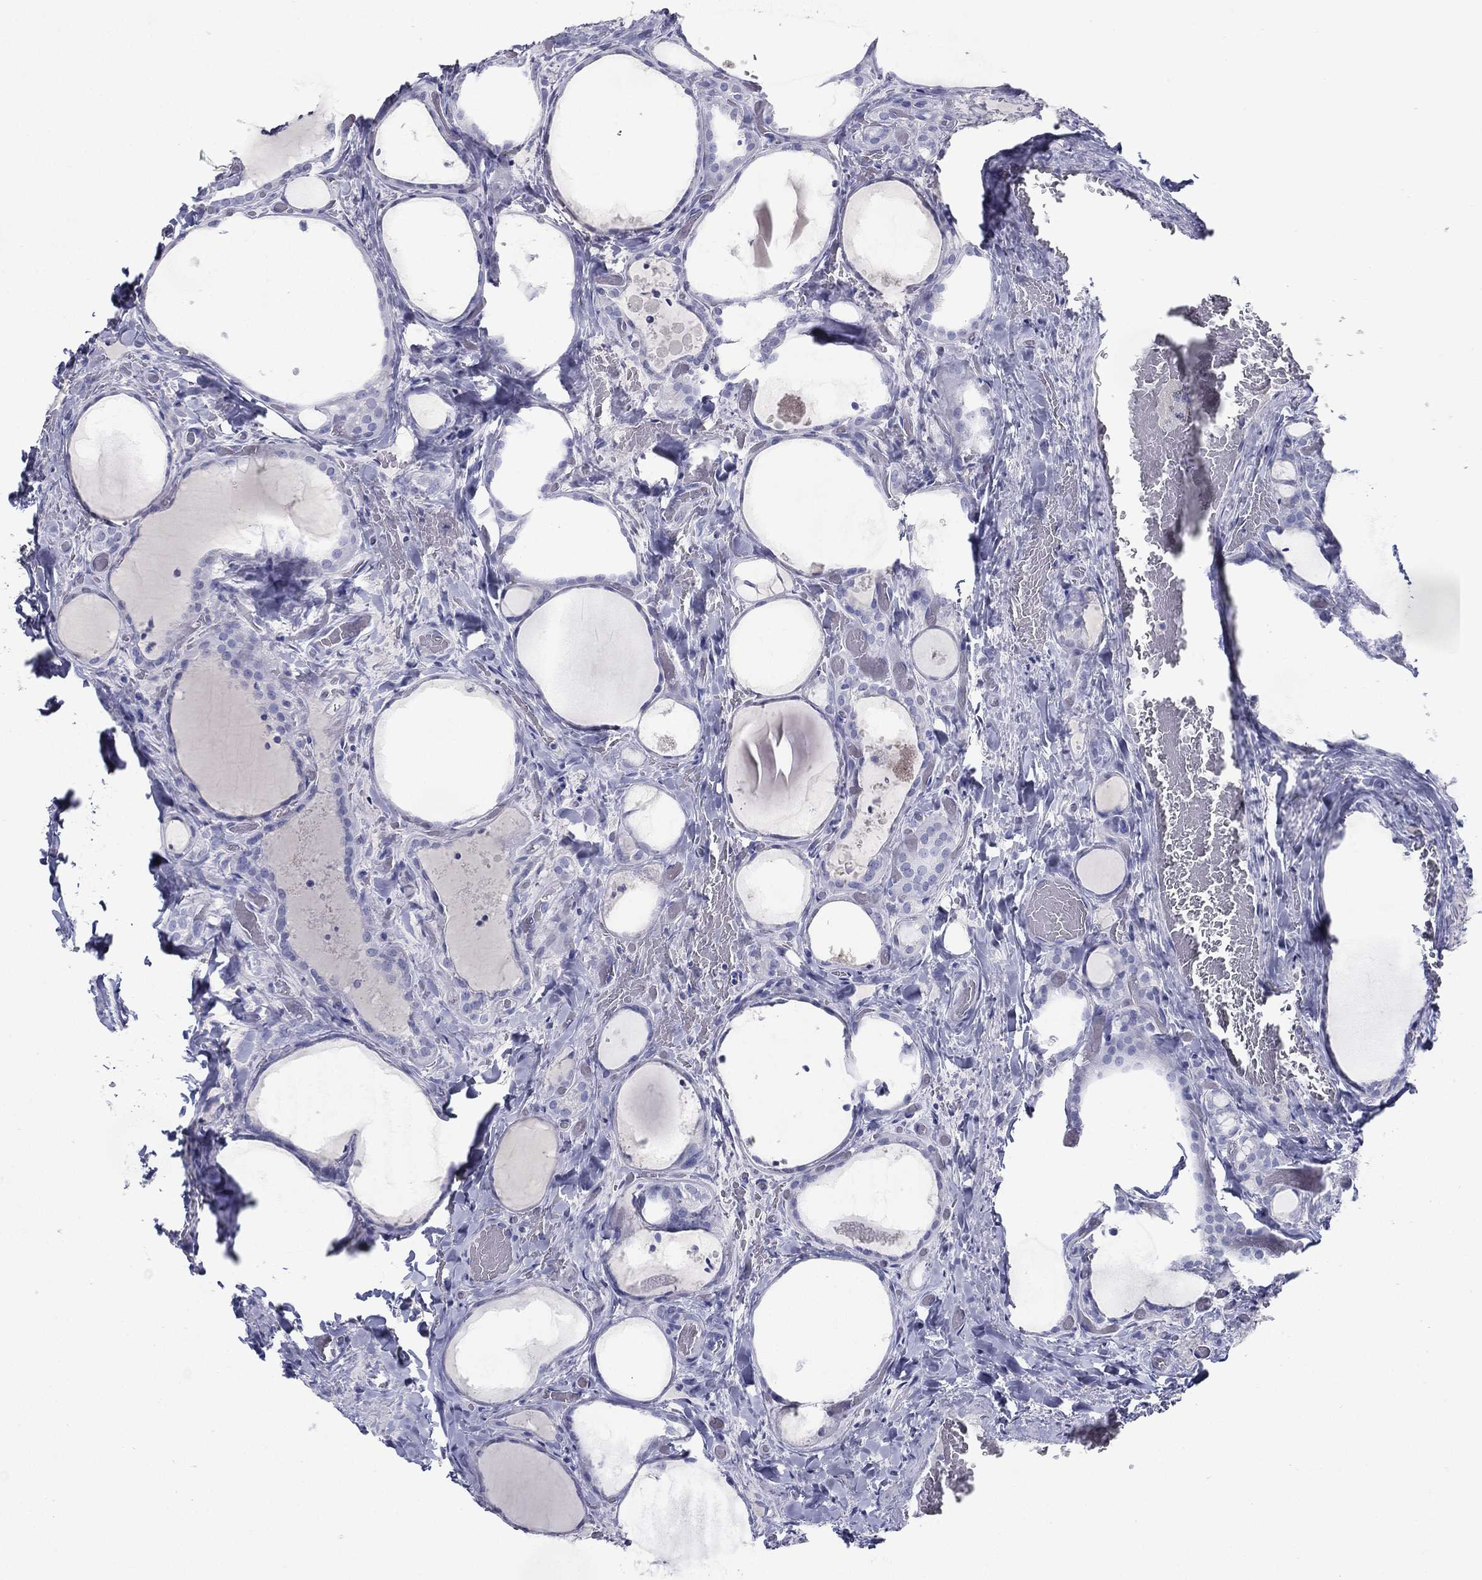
{"staining": {"intensity": "negative", "quantity": "none", "location": "none"}, "tissue": "thyroid cancer", "cell_type": "Tumor cells", "image_type": "cancer", "snomed": [{"axis": "morphology", "description": "Papillary adenocarcinoma, NOS"}, {"axis": "topography", "description": "Thyroid gland"}], "caption": "The immunohistochemistry image has no significant positivity in tumor cells of thyroid papillary adenocarcinoma tissue.", "gene": "KIF2C", "patient": {"sex": "female", "age": 39}}